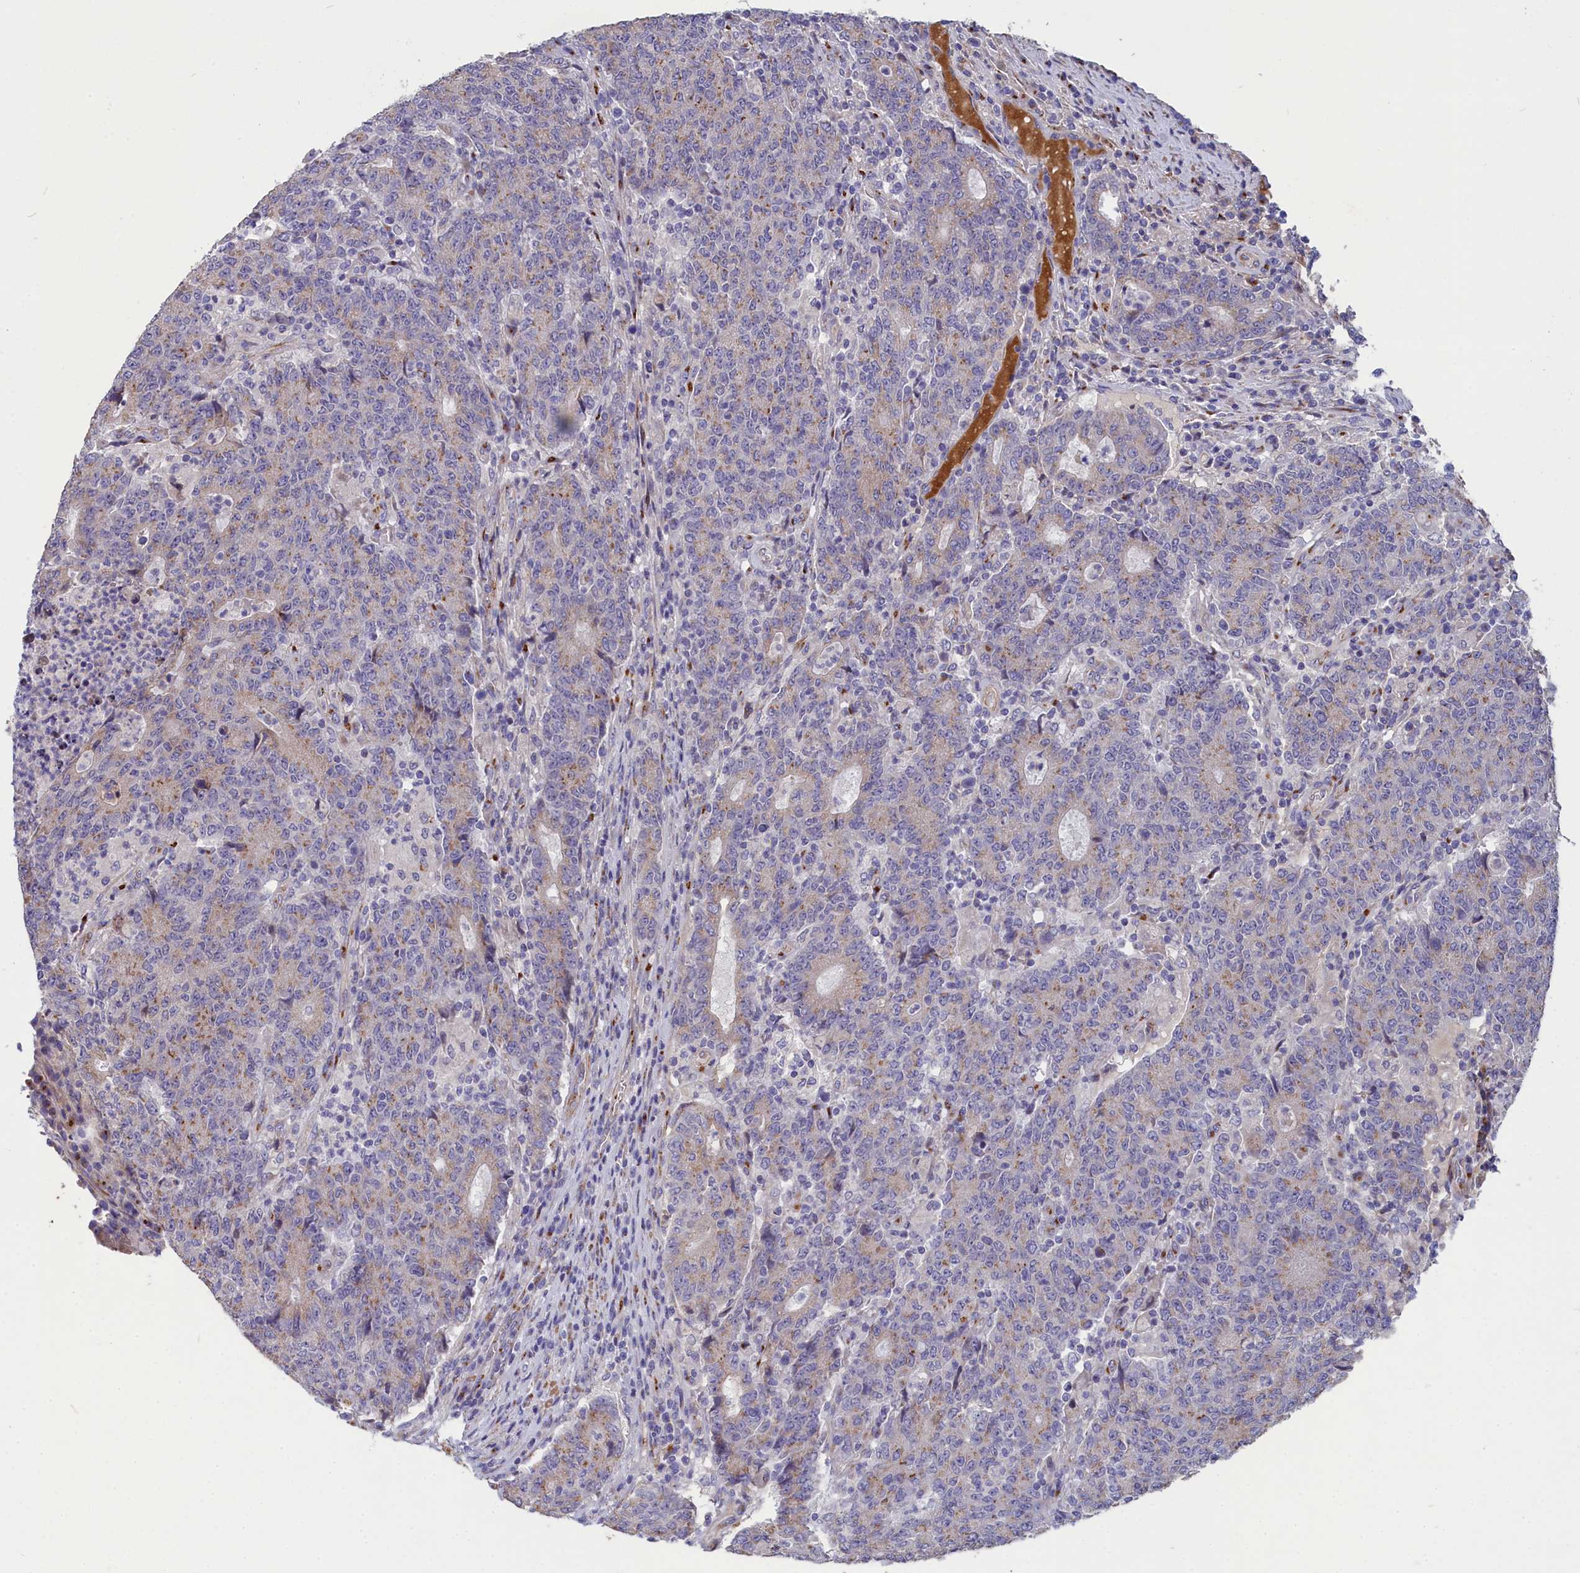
{"staining": {"intensity": "moderate", "quantity": "<25%", "location": "cytoplasmic/membranous"}, "tissue": "colorectal cancer", "cell_type": "Tumor cells", "image_type": "cancer", "snomed": [{"axis": "morphology", "description": "Adenocarcinoma, NOS"}, {"axis": "topography", "description": "Colon"}], "caption": "DAB (3,3'-diaminobenzidine) immunohistochemical staining of colorectal cancer displays moderate cytoplasmic/membranous protein expression in approximately <25% of tumor cells.", "gene": "TUBGCP4", "patient": {"sex": "female", "age": 75}}